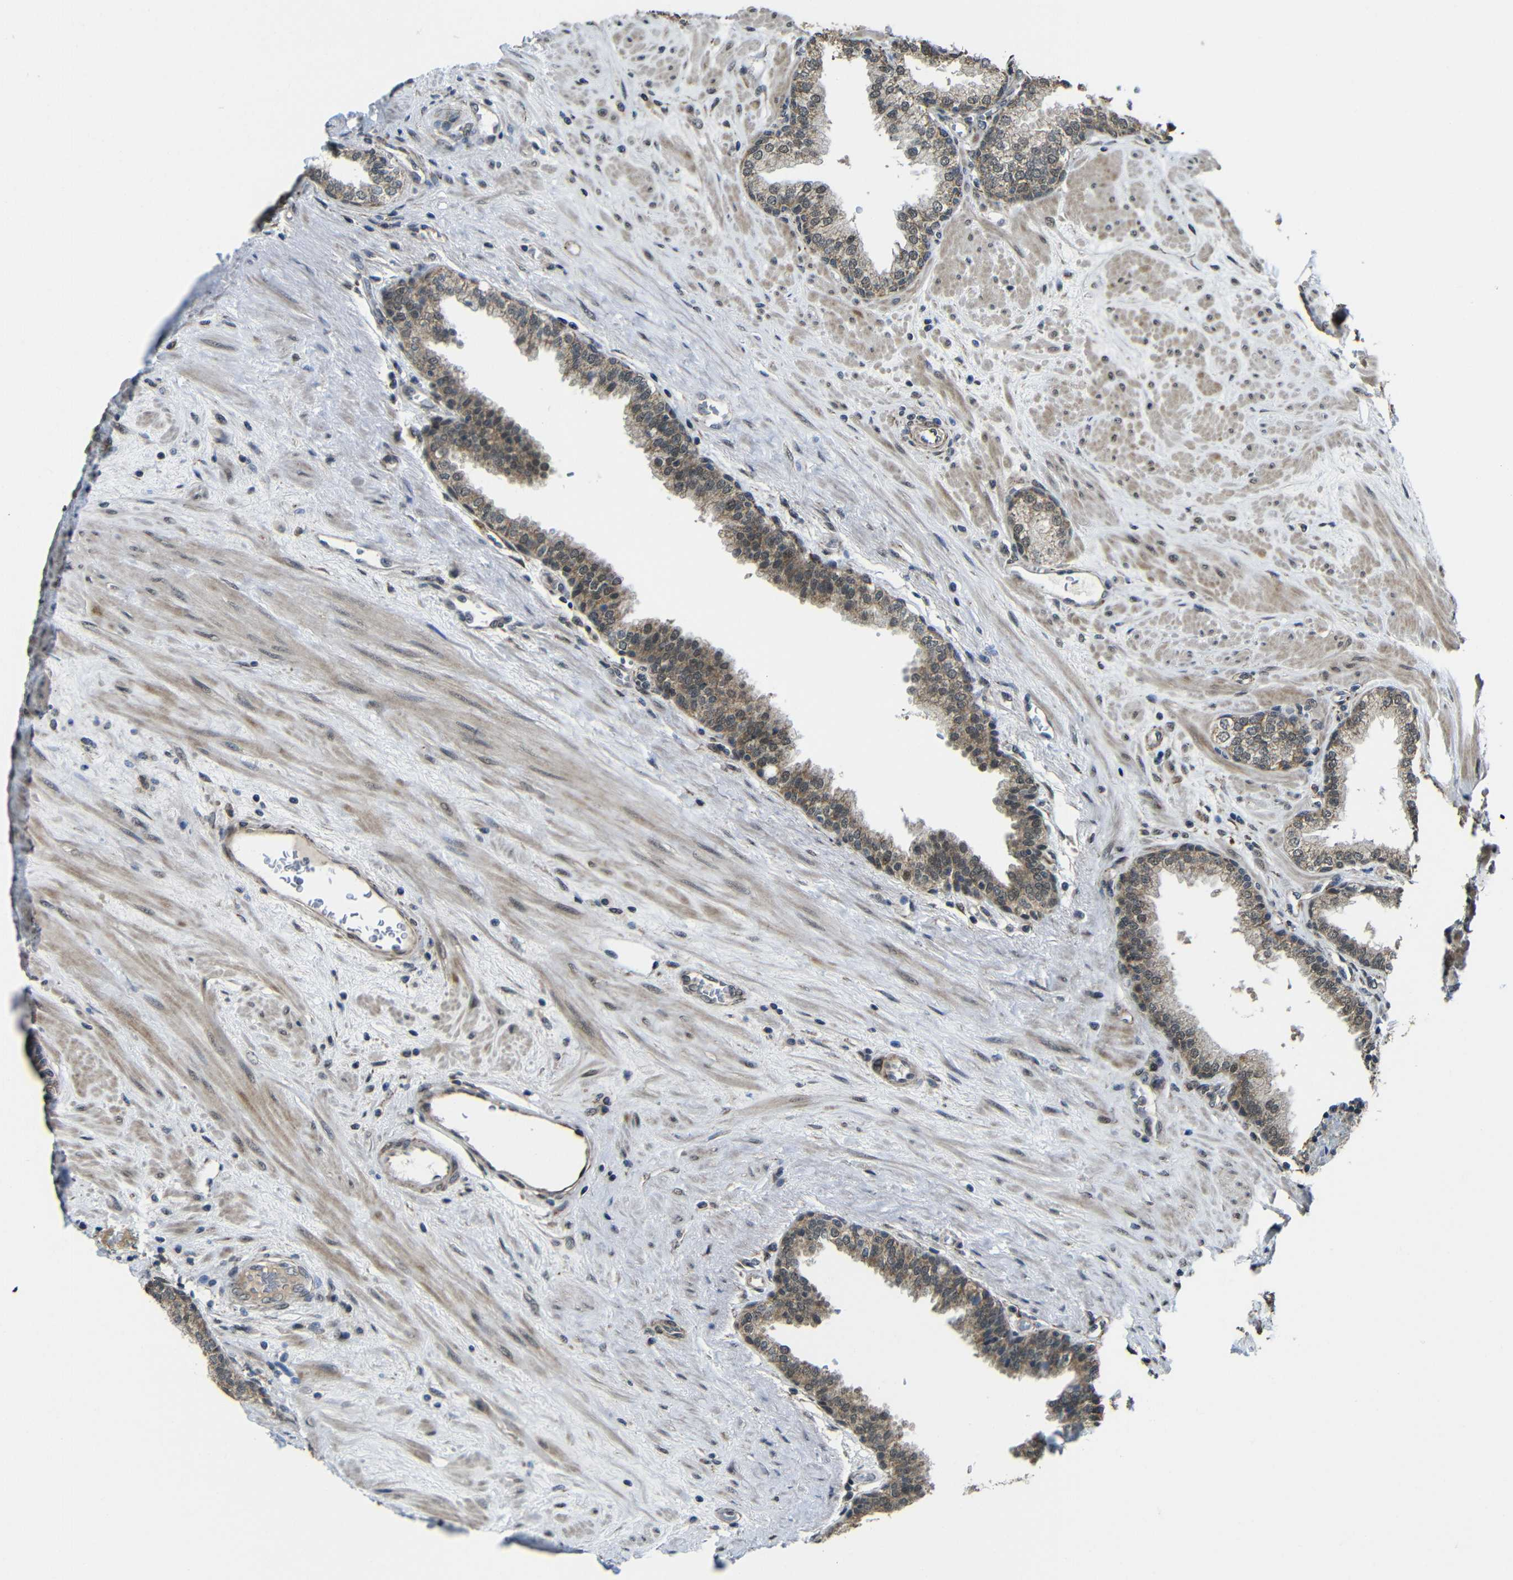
{"staining": {"intensity": "moderate", "quantity": "<25%", "location": "cytoplasmic/membranous"}, "tissue": "prostate", "cell_type": "Glandular cells", "image_type": "normal", "snomed": [{"axis": "morphology", "description": "Normal tissue, NOS"}, {"axis": "topography", "description": "Prostate"}], "caption": "Immunohistochemistry (IHC) image of normal prostate: prostate stained using immunohistochemistry exhibits low levels of moderate protein expression localized specifically in the cytoplasmic/membranous of glandular cells, appearing as a cytoplasmic/membranous brown color.", "gene": "FAM172A", "patient": {"sex": "male", "age": 51}}